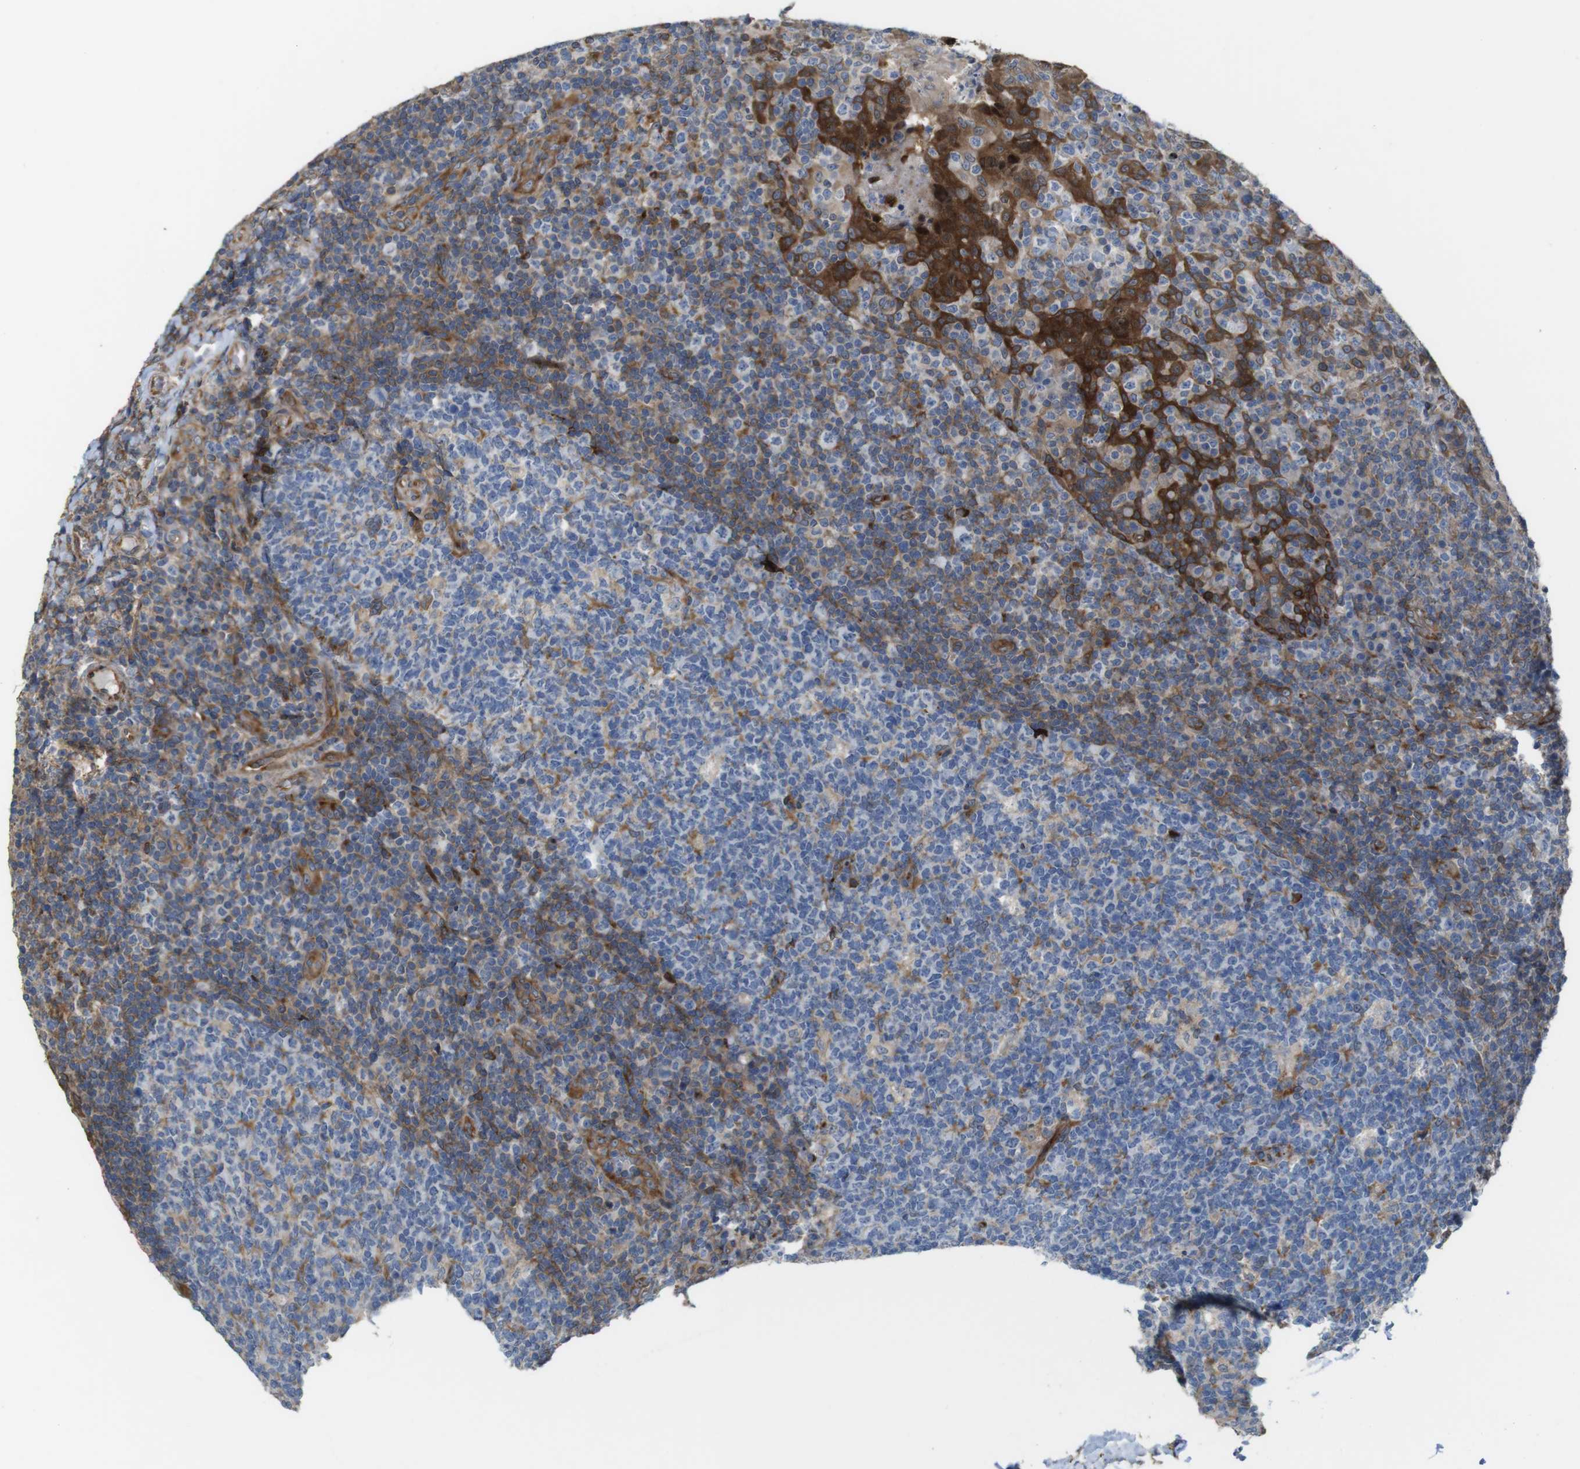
{"staining": {"intensity": "moderate", "quantity": "25%-75%", "location": "cytoplasmic/membranous"}, "tissue": "tonsil", "cell_type": "Germinal center cells", "image_type": "normal", "snomed": [{"axis": "morphology", "description": "Normal tissue, NOS"}, {"axis": "topography", "description": "Tonsil"}], "caption": "Protein expression analysis of normal tonsil exhibits moderate cytoplasmic/membranous positivity in about 25%-75% of germinal center cells.", "gene": "PCOLCE2", "patient": {"sex": "male", "age": 17}}